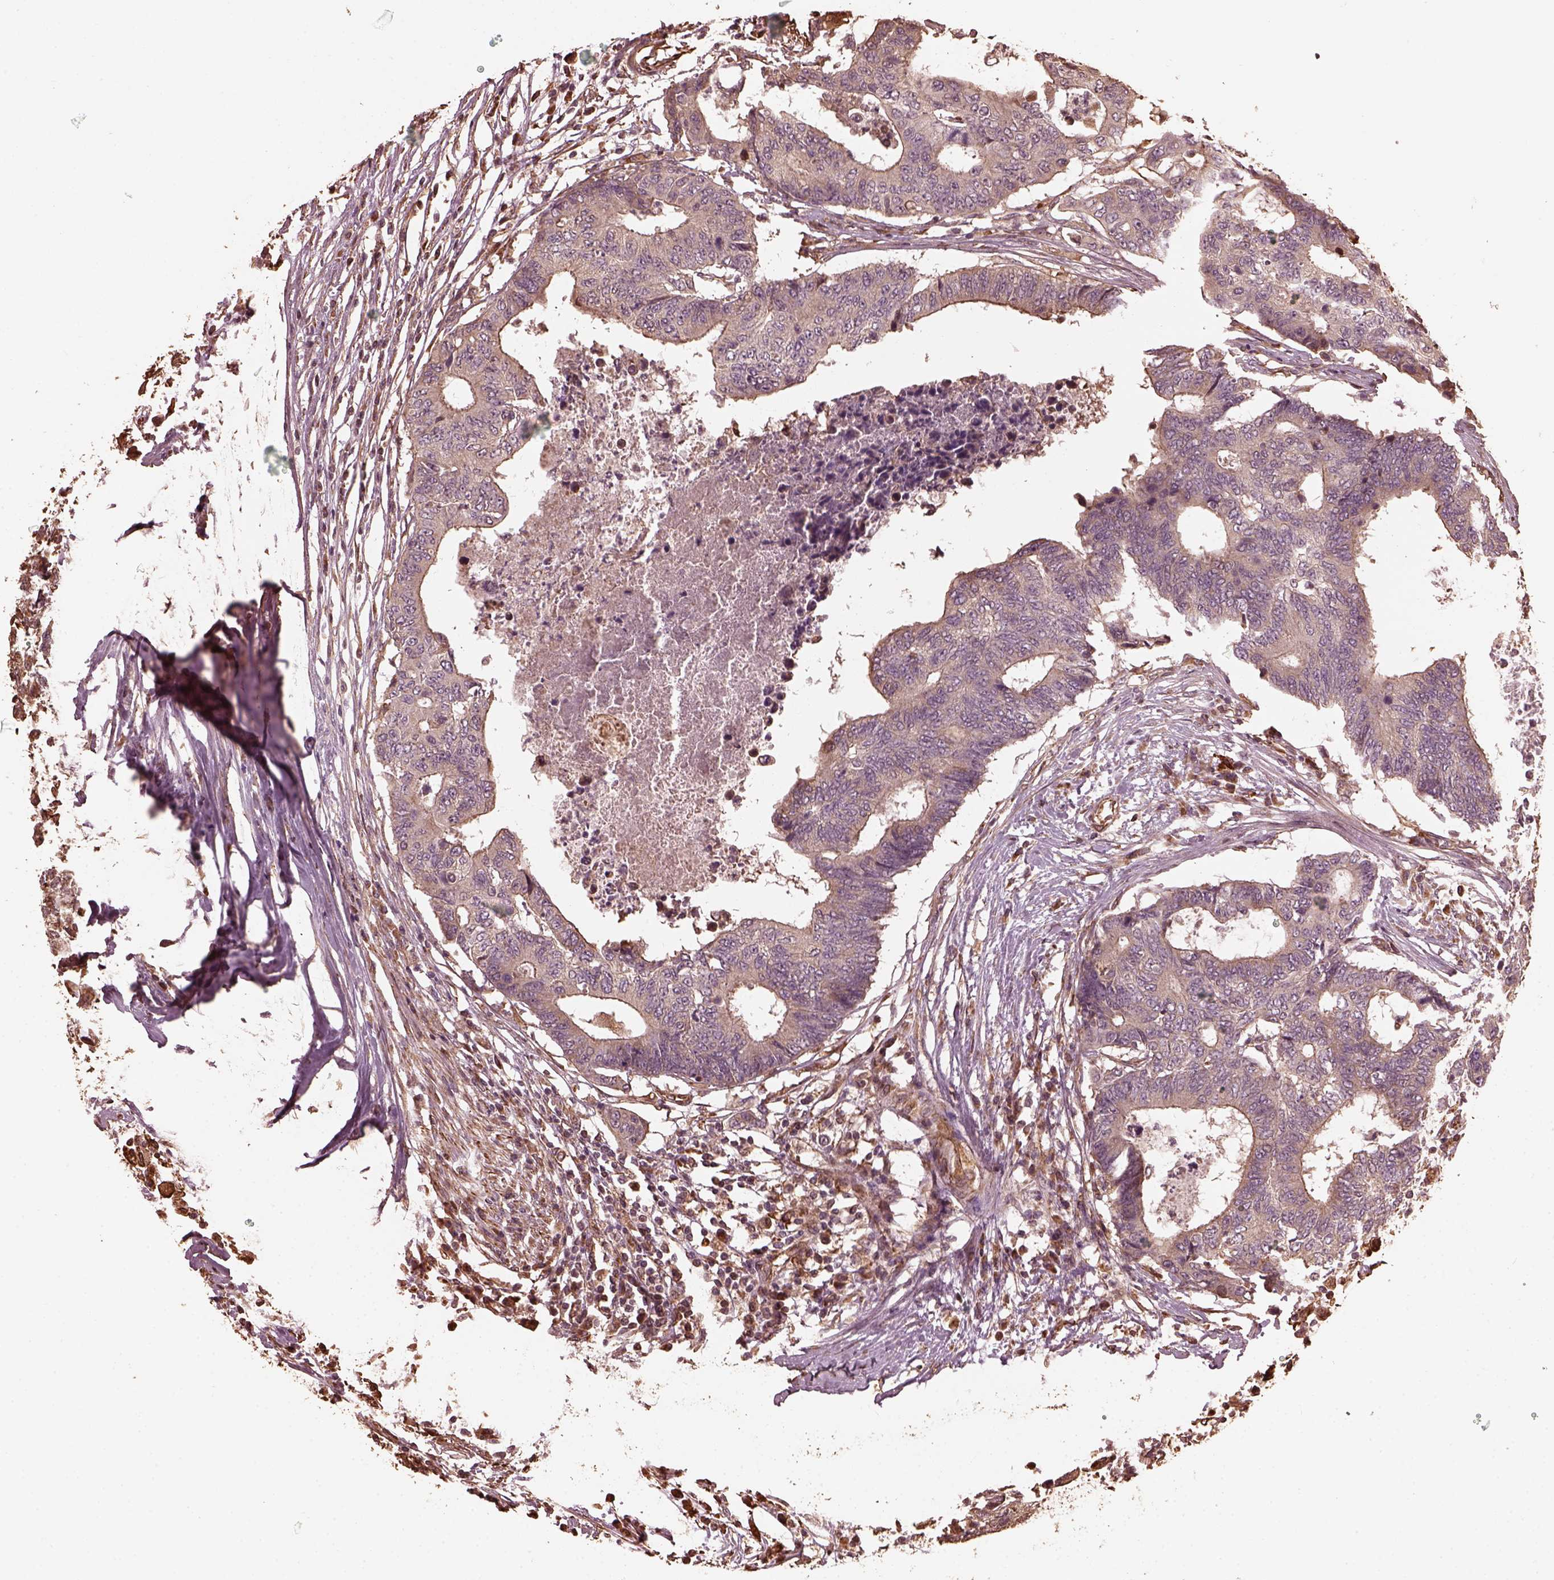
{"staining": {"intensity": "weak", "quantity": "<25%", "location": "cytoplasmic/membranous"}, "tissue": "colorectal cancer", "cell_type": "Tumor cells", "image_type": "cancer", "snomed": [{"axis": "morphology", "description": "Adenocarcinoma, NOS"}, {"axis": "topography", "description": "Colon"}], "caption": "Immunohistochemical staining of human adenocarcinoma (colorectal) shows no significant positivity in tumor cells.", "gene": "GTPBP1", "patient": {"sex": "female", "age": 48}}